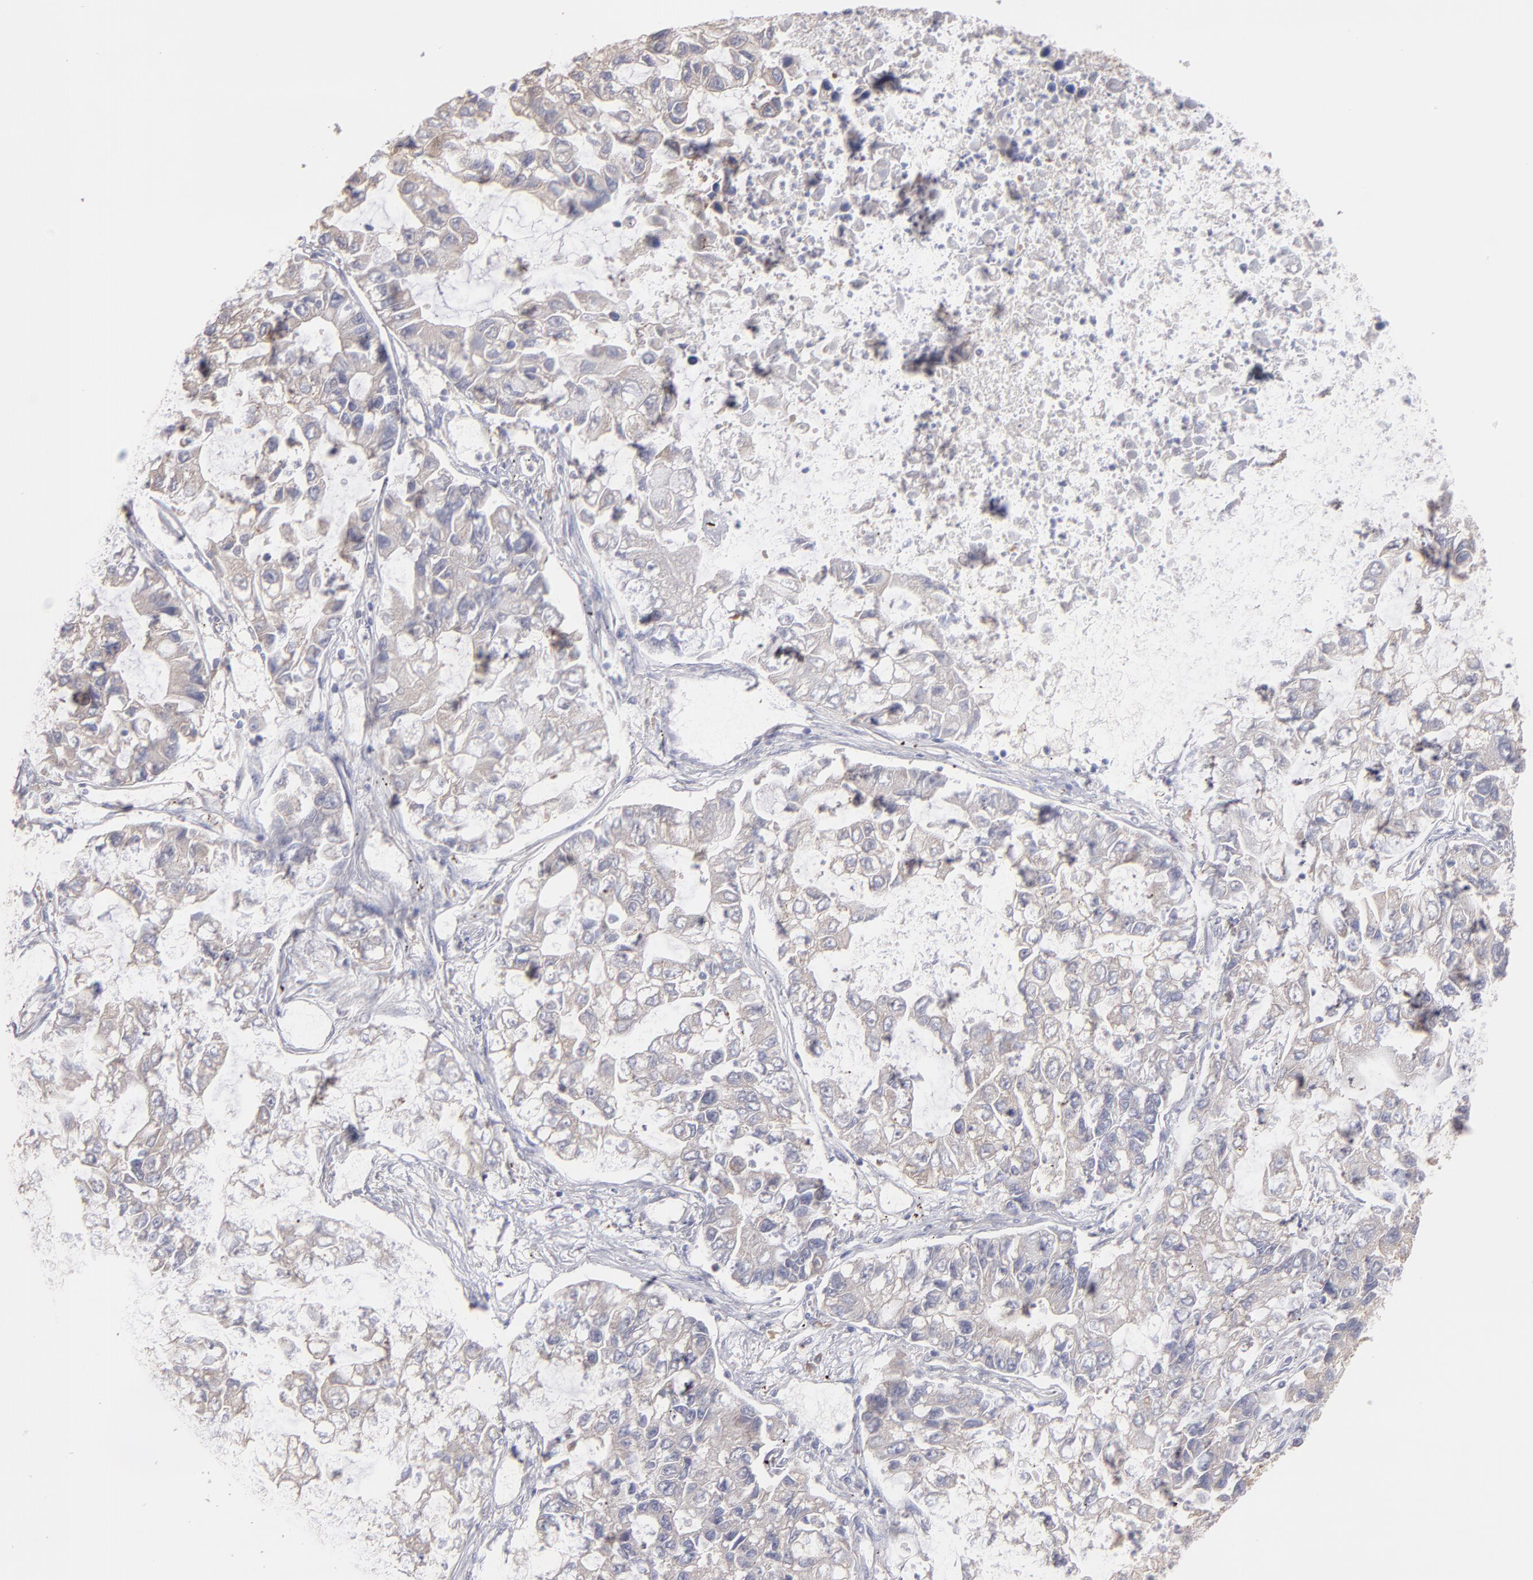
{"staining": {"intensity": "weak", "quantity": "25%-75%", "location": "cytoplasmic/membranous"}, "tissue": "lung cancer", "cell_type": "Tumor cells", "image_type": "cancer", "snomed": [{"axis": "morphology", "description": "Adenocarcinoma, NOS"}, {"axis": "topography", "description": "Lung"}], "caption": "Protein staining of adenocarcinoma (lung) tissue shows weak cytoplasmic/membranous staining in about 25%-75% of tumor cells. (brown staining indicates protein expression, while blue staining denotes nuclei).", "gene": "ENTPD5", "patient": {"sex": "female", "age": 51}}